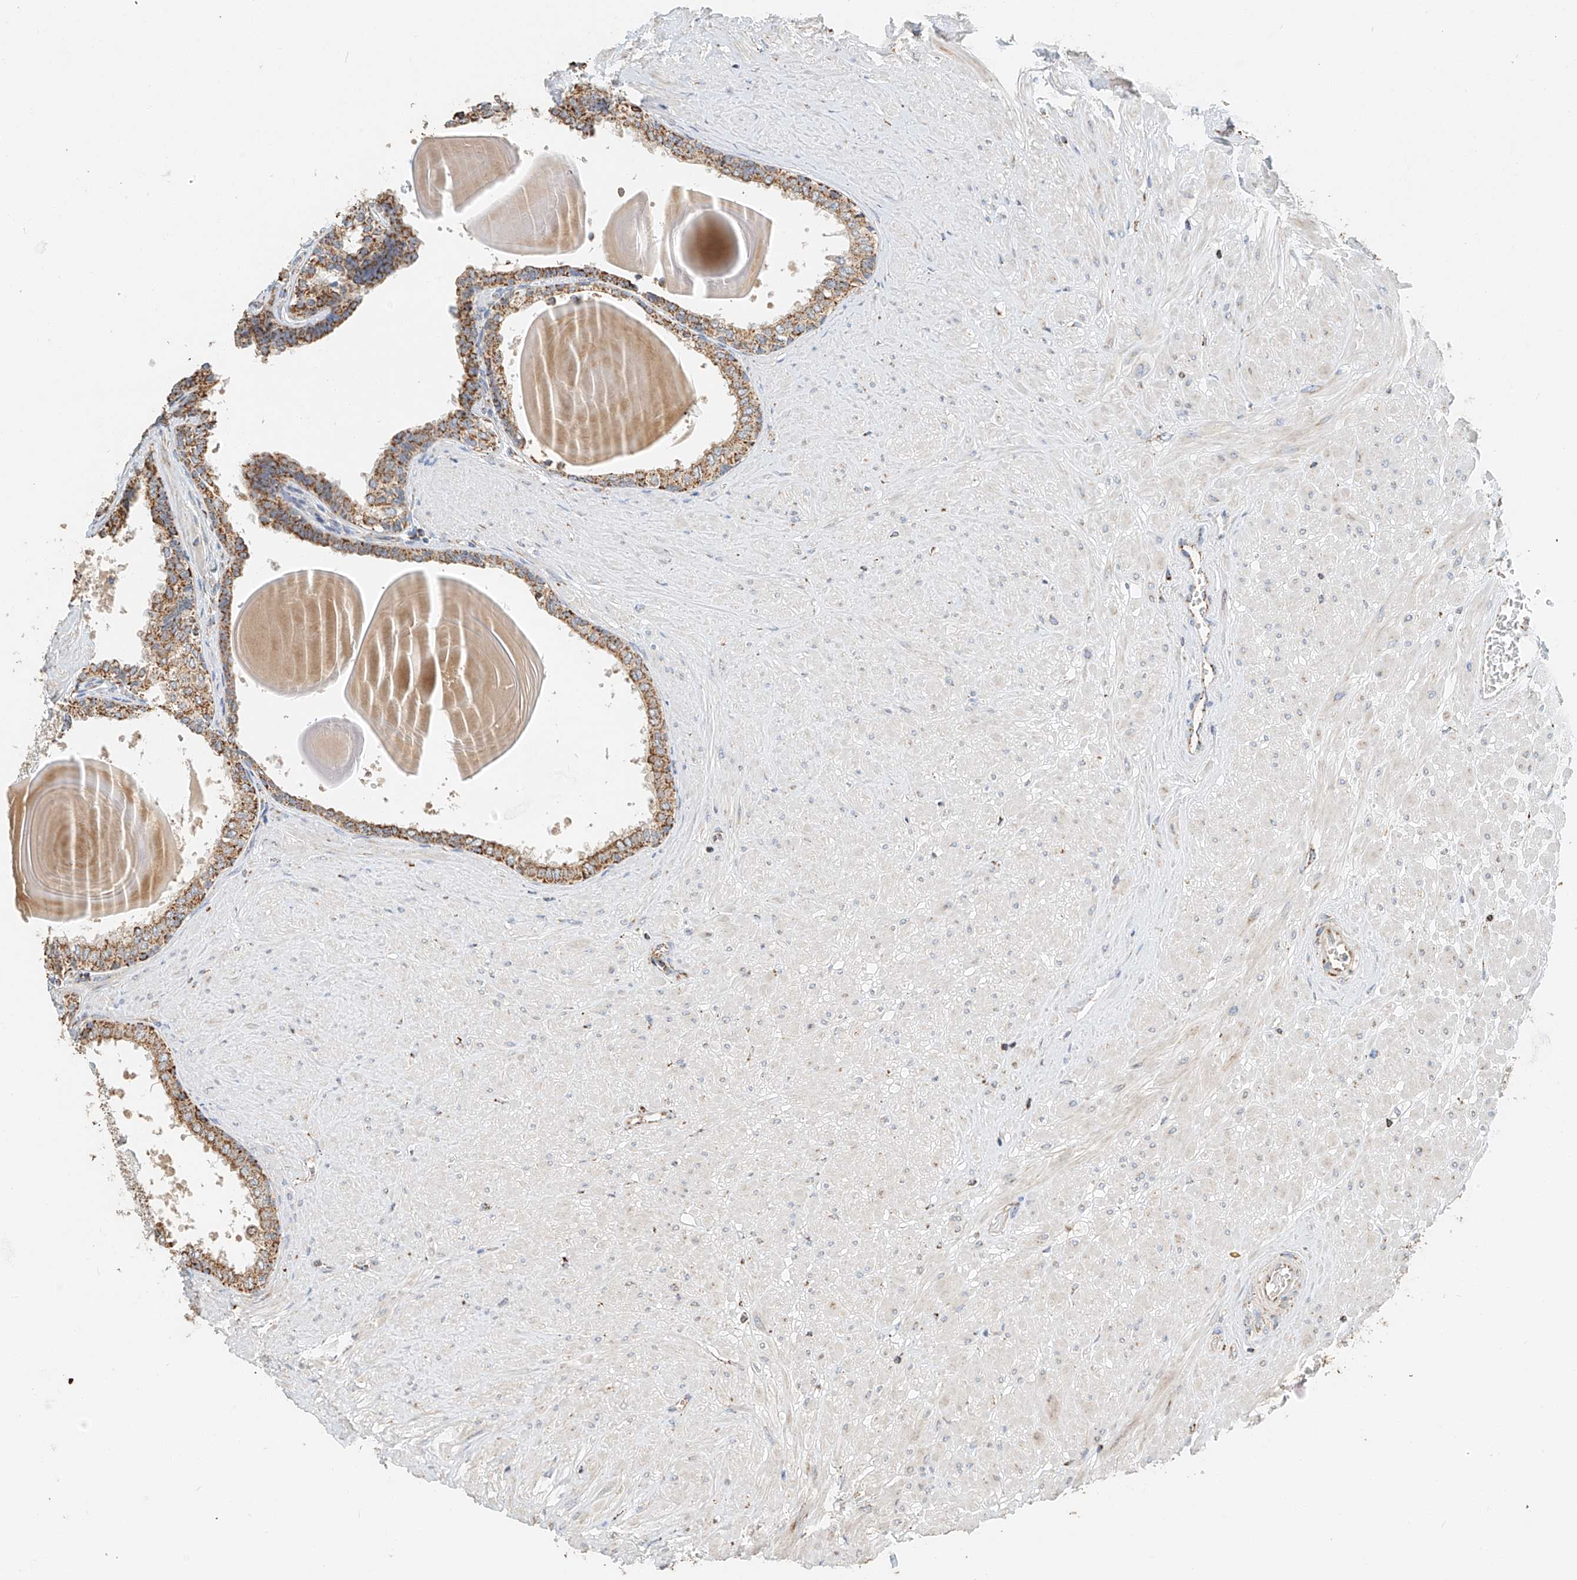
{"staining": {"intensity": "moderate", "quantity": ">75%", "location": "cytoplasmic/membranous"}, "tissue": "prostate", "cell_type": "Glandular cells", "image_type": "normal", "snomed": [{"axis": "morphology", "description": "Normal tissue, NOS"}, {"axis": "topography", "description": "Prostate"}], "caption": "Brown immunohistochemical staining in benign prostate exhibits moderate cytoplasmic/membranous staining in approximately >75% of glandular cells.", "gene": "YIPF7", "patient": {"sex": "male", "age": 48}}